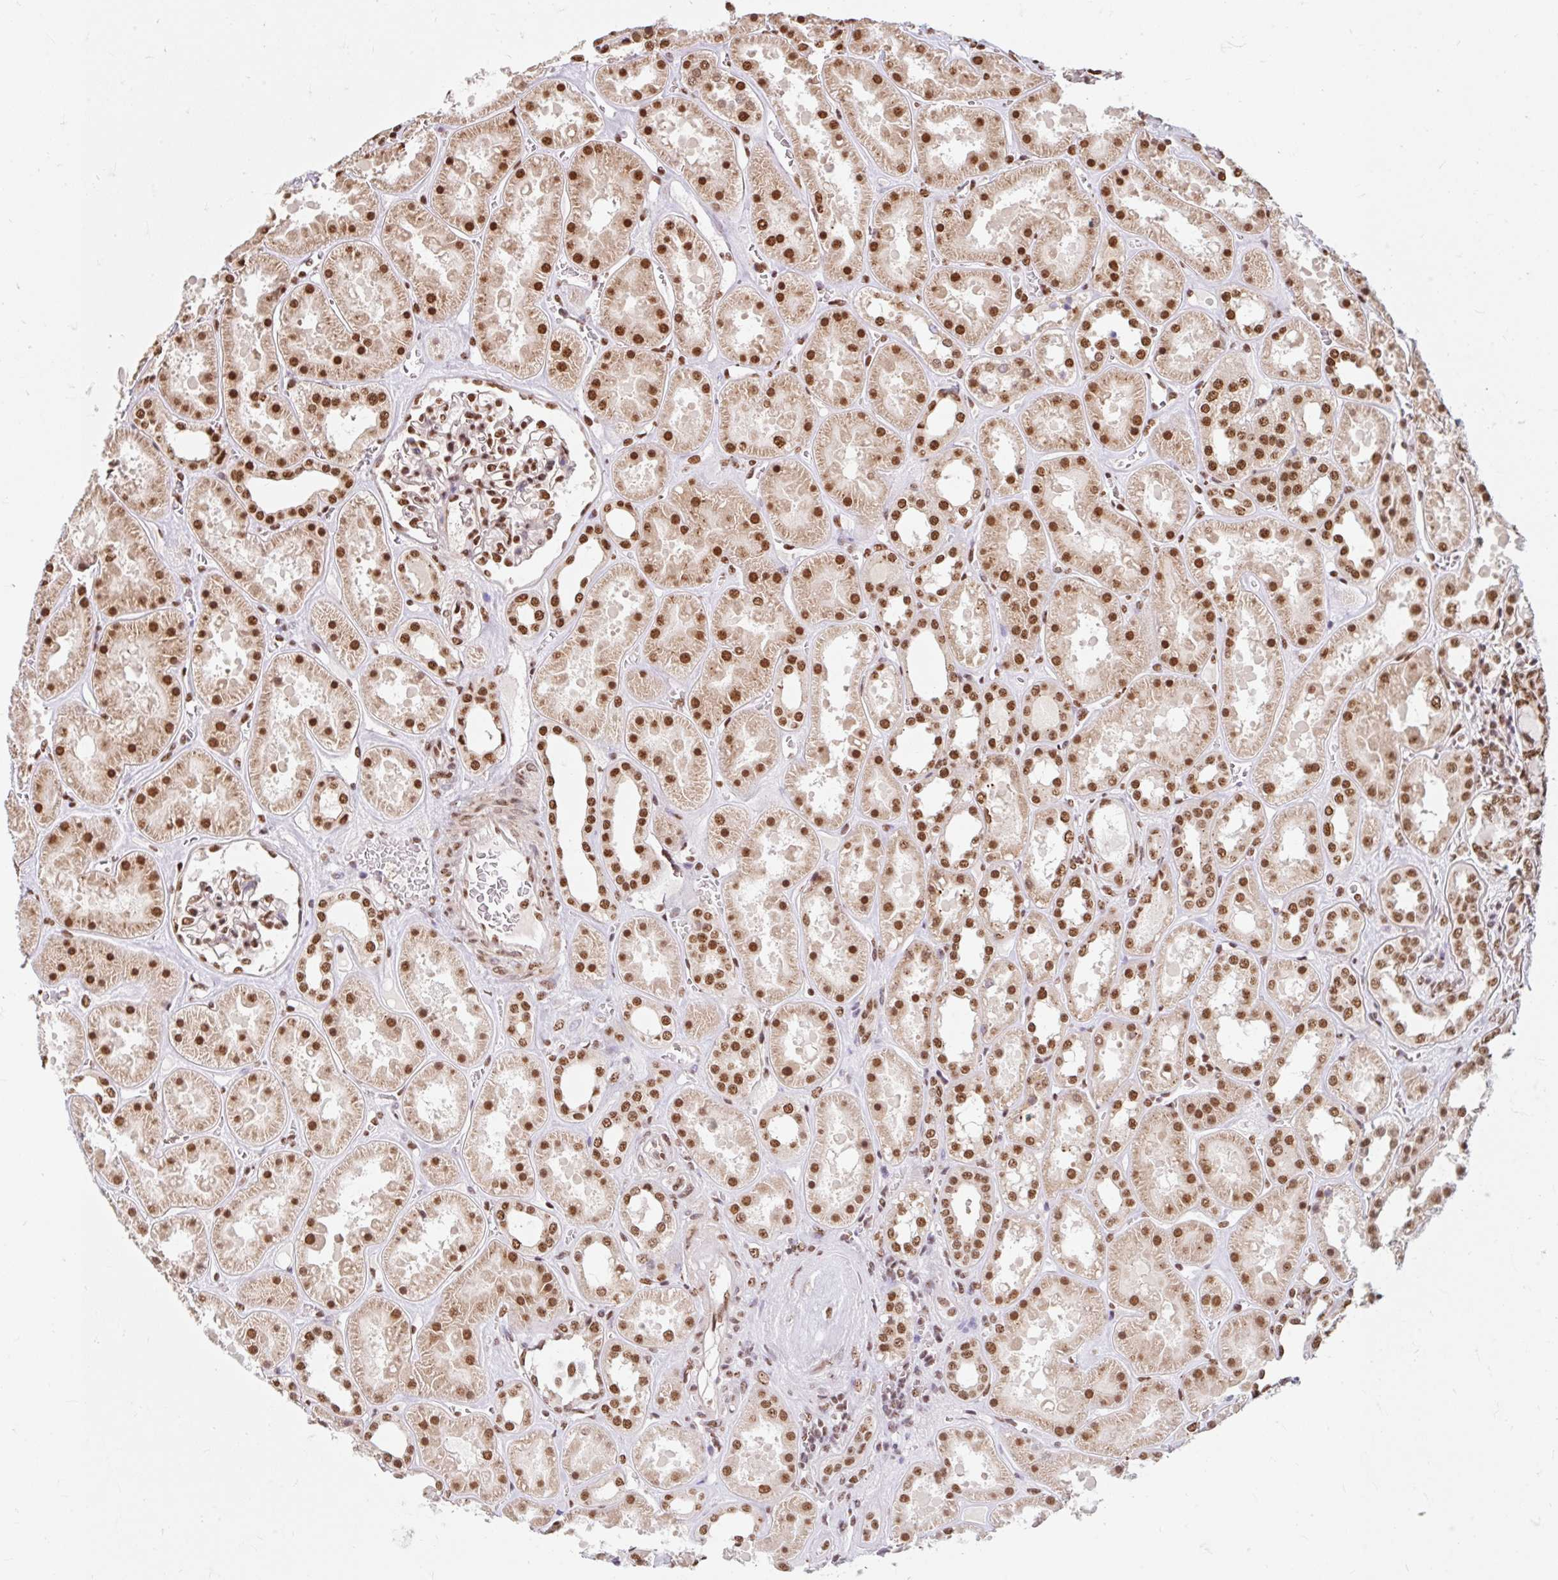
{"staining": {"intensity": "strong", "quantity": ">75%", "location": "nuclear"}, "tissue": "kidney", "cell_type": "Cells in glomeruli", "image_type": "normal", "snomed": [{"axis": "morphology", "description": "Normal tissue, NOS"}, {"axis": "topography", "description": "Kidney"}], "caption": "Human kidney stained for a protein (brown) exhibits strong nuclear positive staining in about >75% of cells in glomeruli.", "gene": "BICRA", "patient": {"sex": "female", "age": 41}}